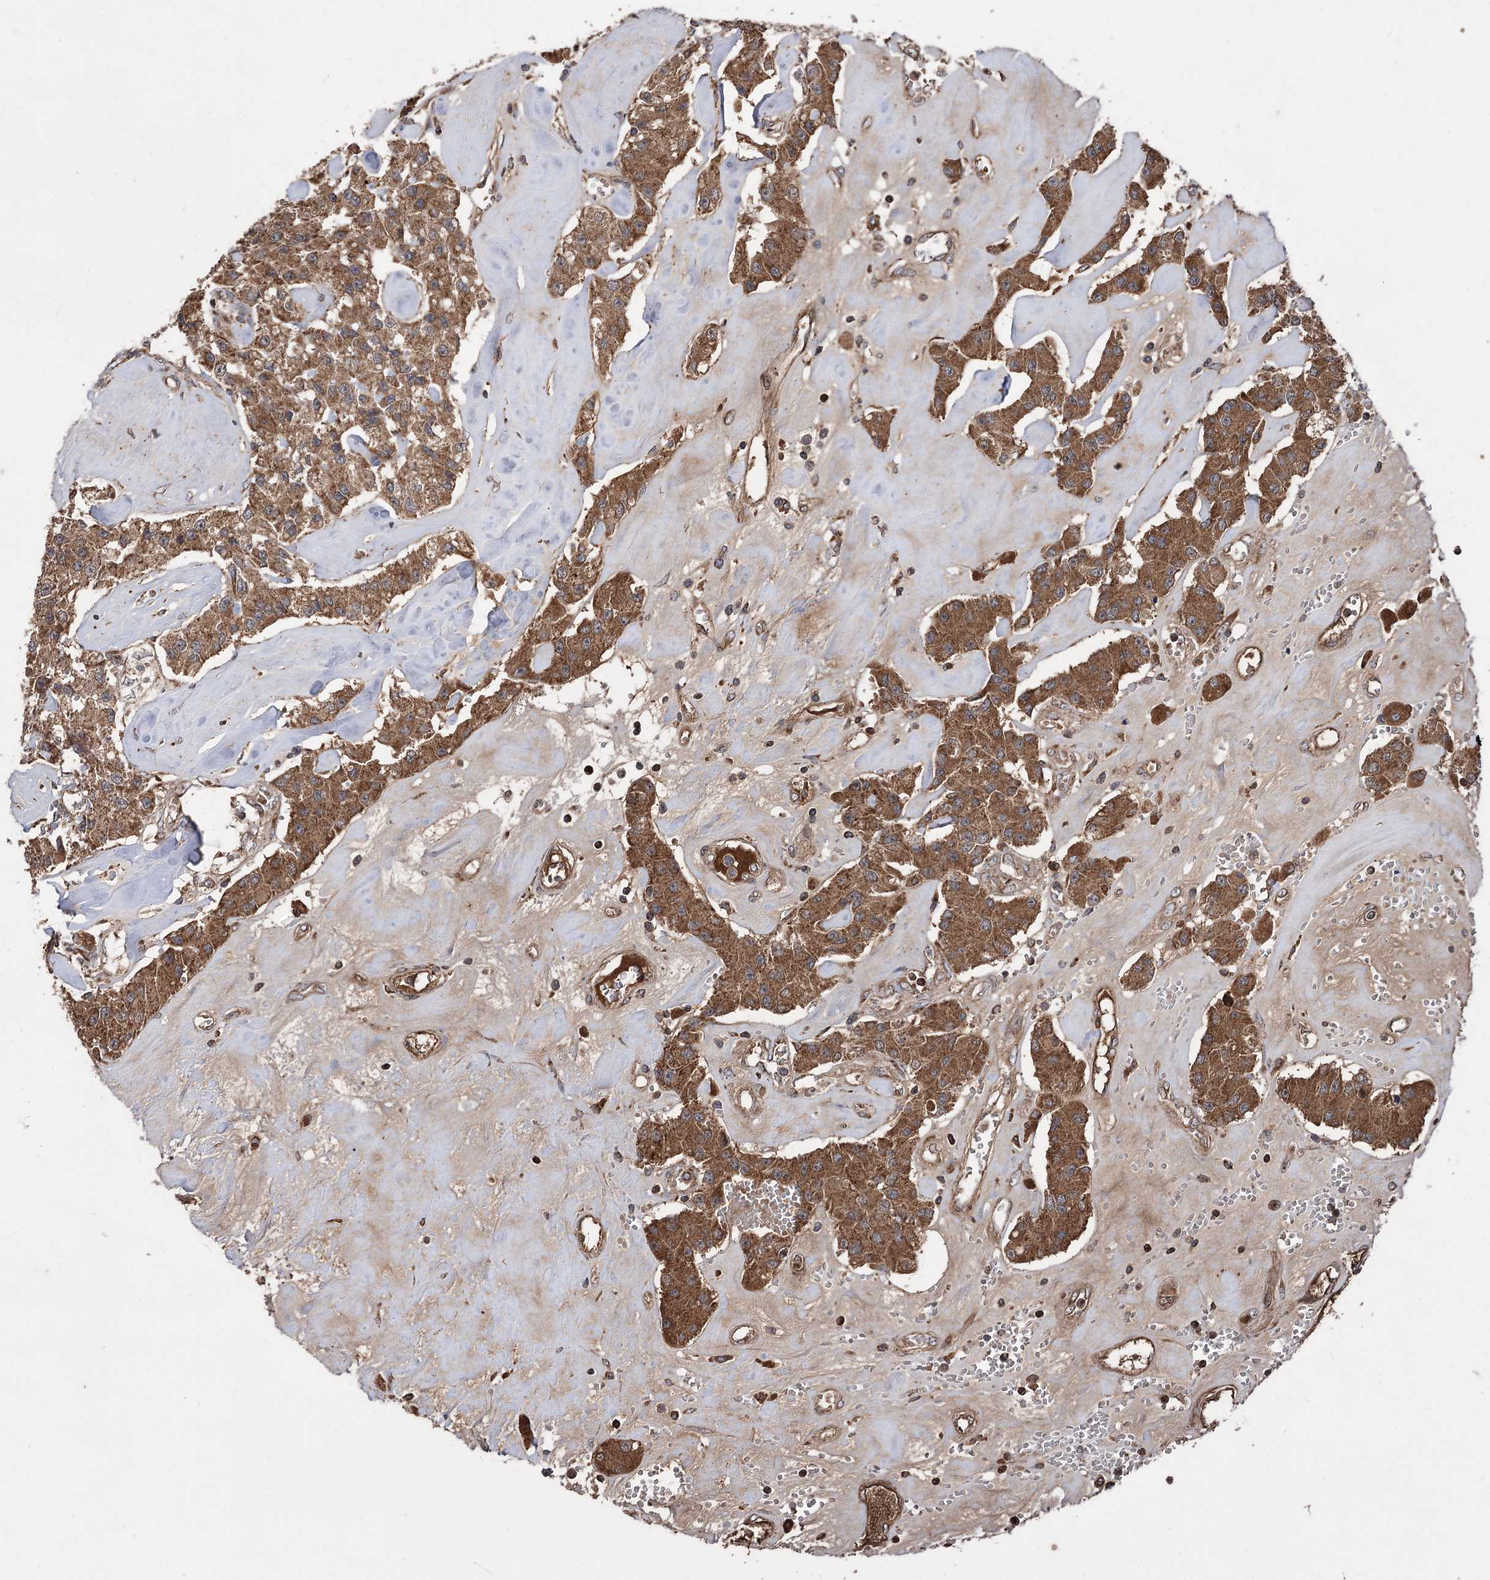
{"staining": {"intensity": "strong", "quantity": ">75%", "location": "cytoplasmic/membranous"}, "tissue": "carcinoid", "cell_type": "Tumor cells", "image_type": "cancer", "snomed": [{"axis": "morphology", "description": "Carcinoid, malignant, NOS"}, {"axis": "topography", "description": "Pancreas"}], "caption": "Protein expression analysis of carcinoid (malignant) displays strong cytoplasmic/membranous staining in about >75% of tumor cells. (DAB IHC with brightfield microscopy, high magnification).", "gene": "RASSF3", "patient": {"sex": "male", "age": 41}}